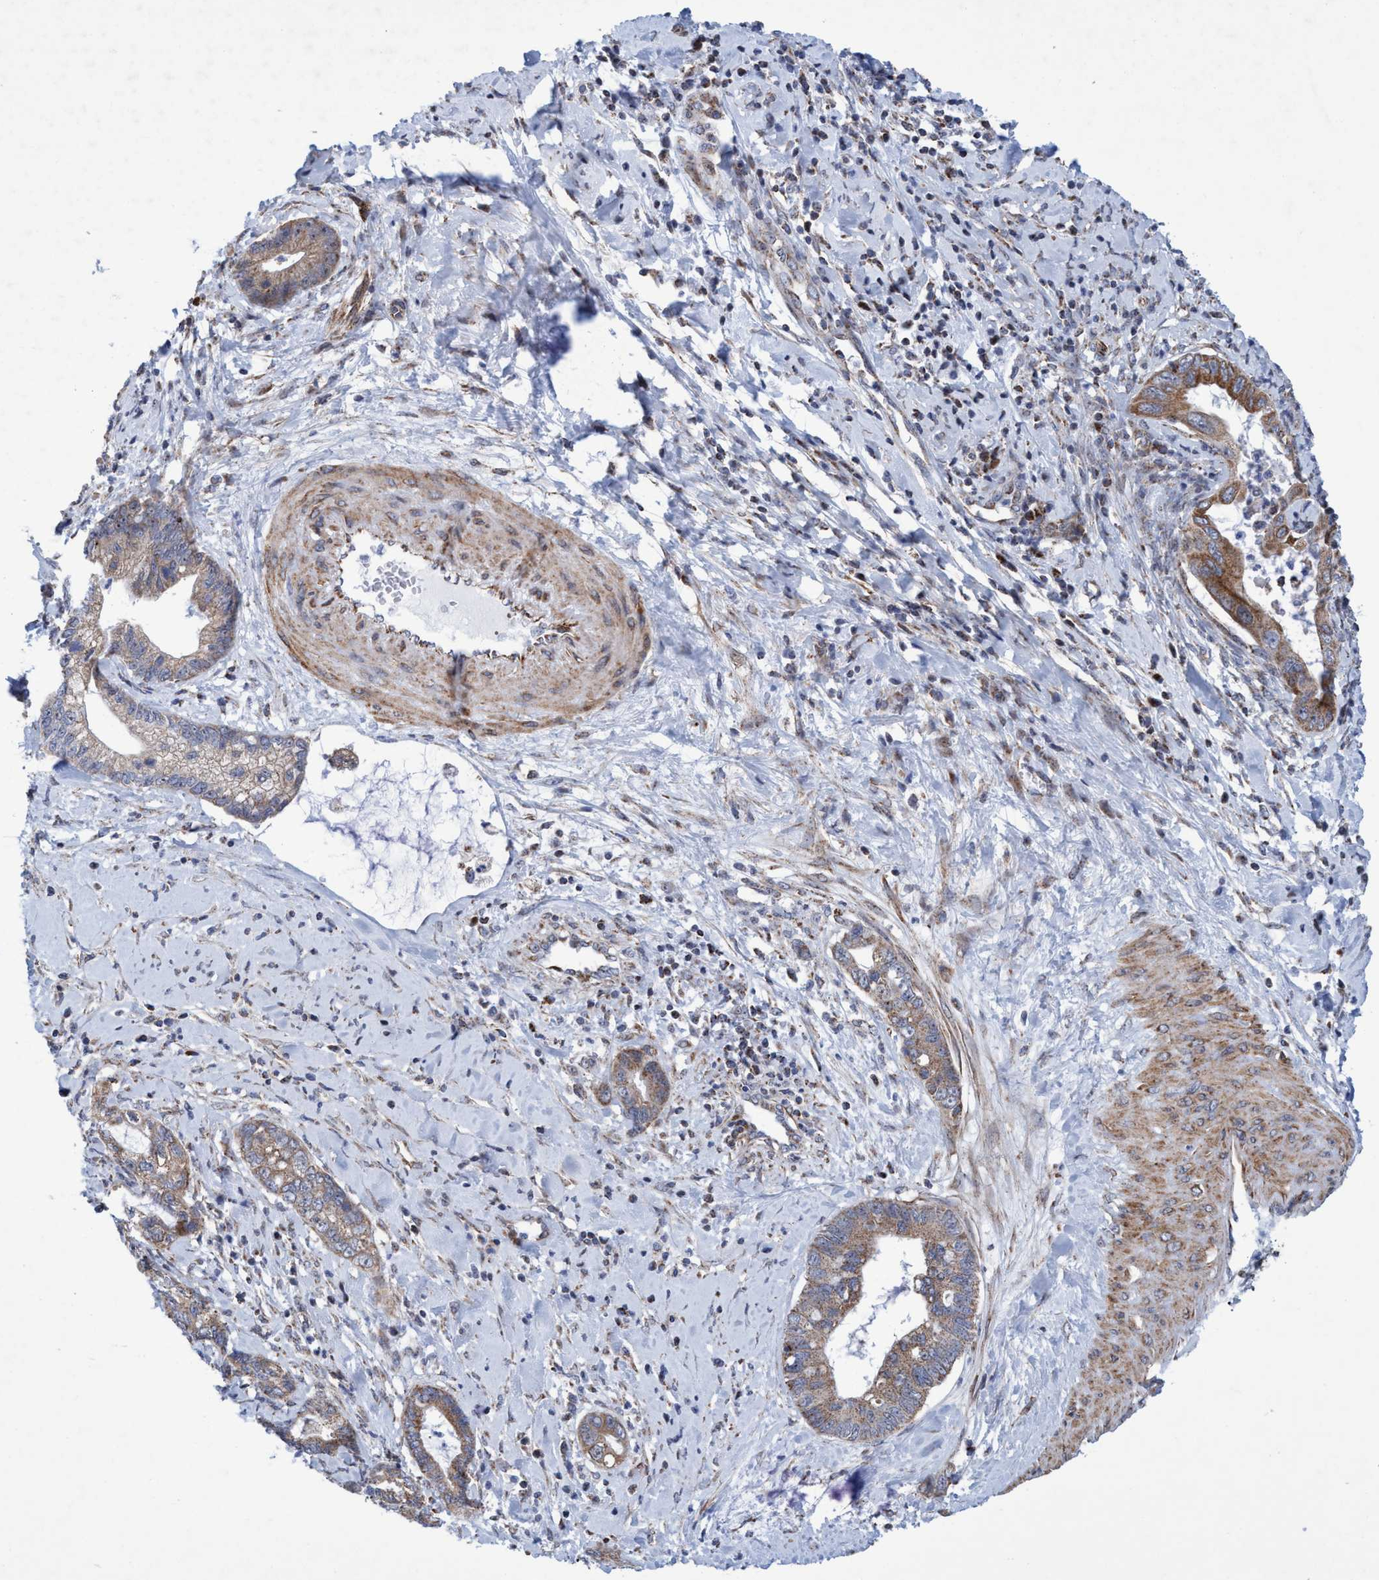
{"staining": {"intensity": "moderate", "quantity": ">75%", "location": "cytoplasmic/membranous"}, "tissue": "cervical cancer", "cell_type": "Tumor cells", "image_type": "cancer", "snomed": [{"axis": "morphology", "description": "Adenocarcinoma, NOS"}, {"axis": "topography", "description": "Cervix"}], "caption": "High-power microscopy captured an IHC histopathology image of cervical cancer, revealing moderate cytoplasmic/membranous expression in approximately >75% of tumor cells. Nuclei are stained in blue.", "gene": "POLR1F", "patient": {"sex": "female", "age": 44}}